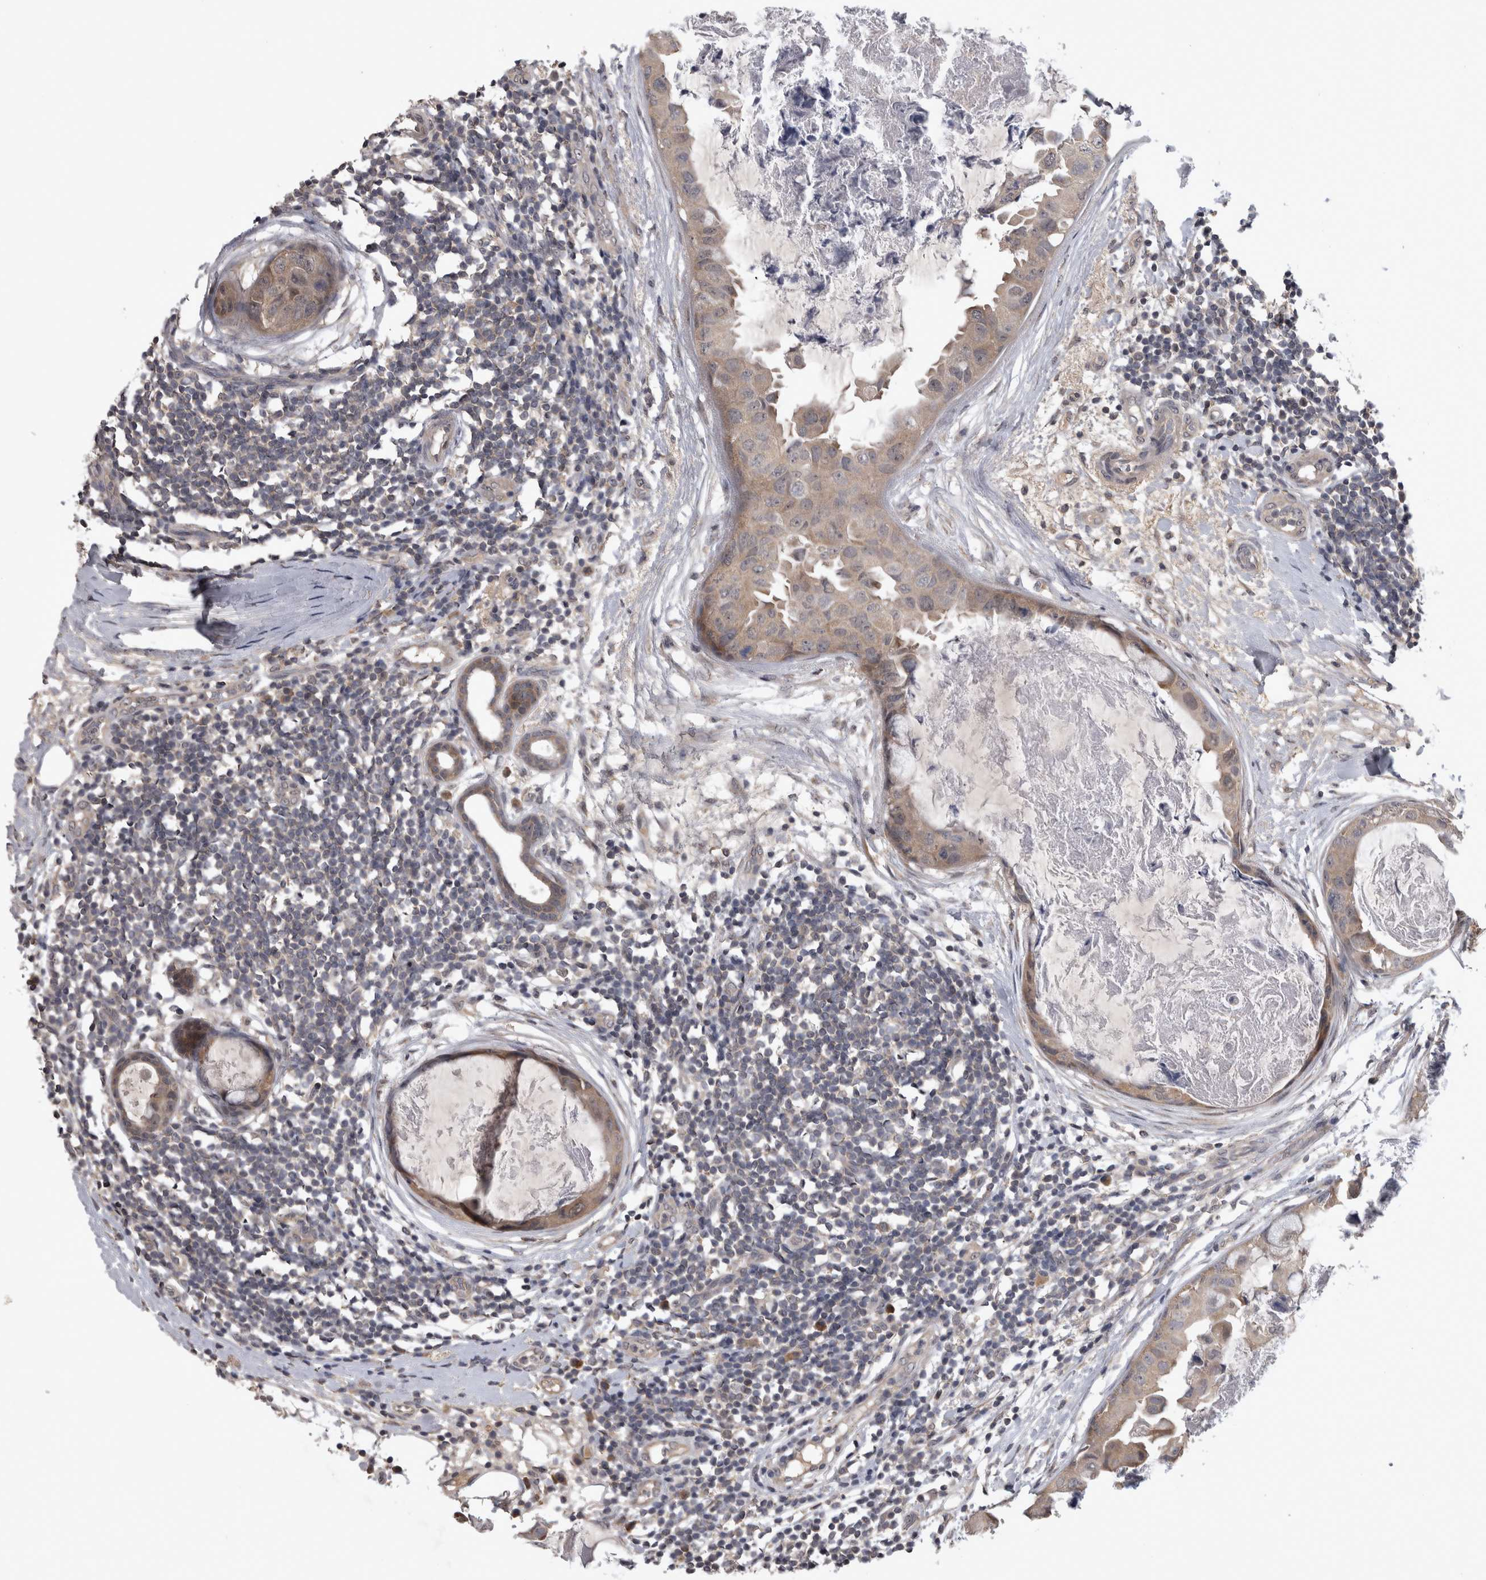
{"staining": {"intensity": "weak", "quantity": ">75%", "location": "cytoplasmic/membranous"}, "tissue": "breast cancer", "cell_type": "Tumor cells", "image_type": "cancer", "snomed": [{"axis": "morphology", "description": "Duct carcinoma"}, {"axis": "topography", "description": "Breast"}], "caption": "This photomicrograph displays immunohistochemistry staining of breast cancer (intraductal carcinoma), with low weak cytoplasmic/membranous positivity in approximately >75% of tumor cells.", "gene": "ZNF114", "patient": {"sex": "female", "age": 40}}